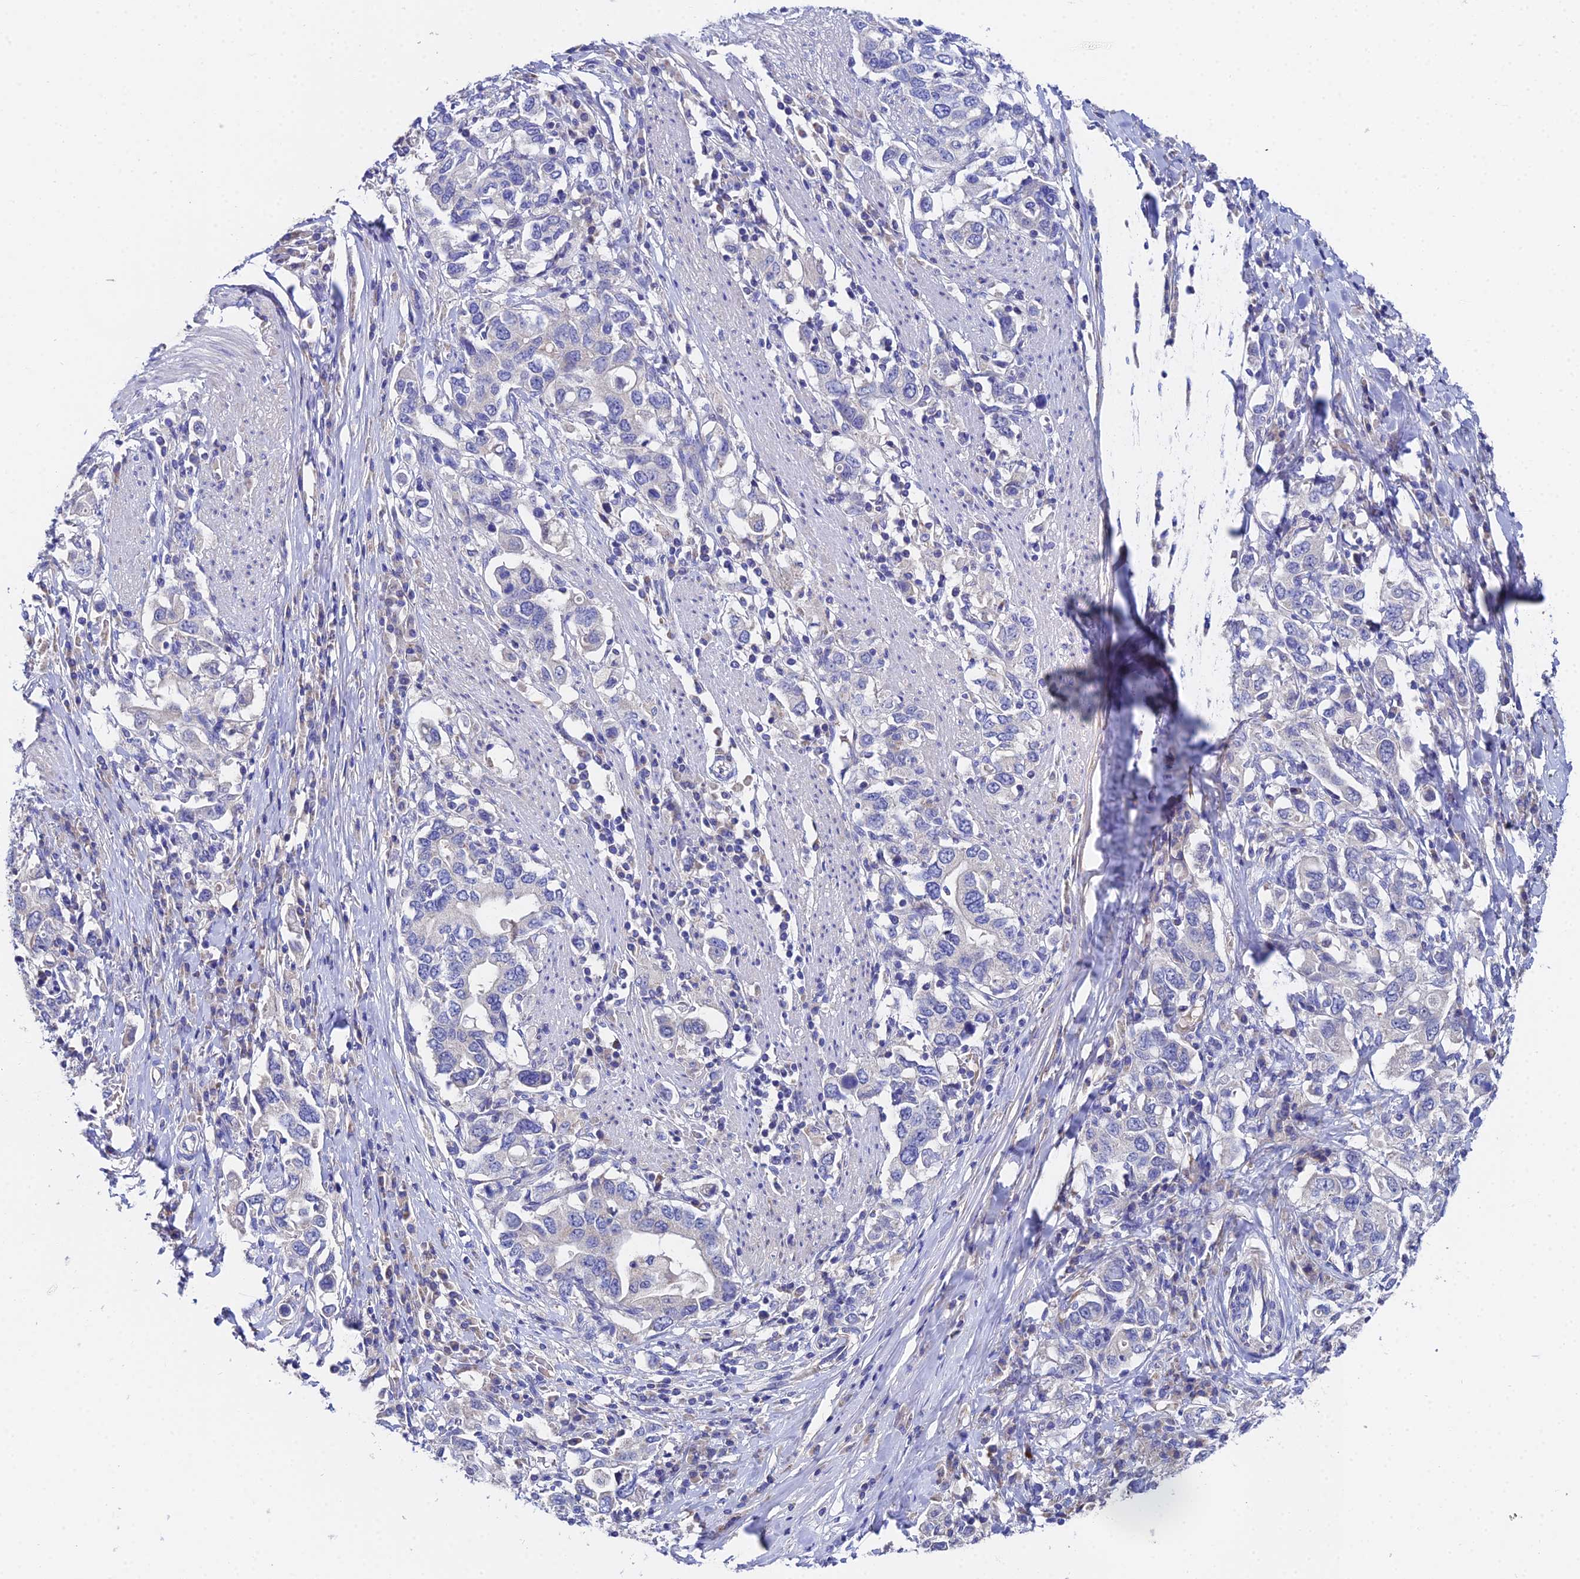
{"staining": {"intensity": "negative", "quantity": "none", "location": "none"}, "tissue": "stomach cancer", "cell_type": "Tumor cells", "image_type": "cancer", "snomed": [{"axis": "morphology", "description": "Adenocarcinoma, NOS"}, {"axis": "topography", "description": "Stomach, upper"}, {"axis": "topography", "description": "Stomach"}], "caption": "Immunohistochemical staining of stomach cancer exhibits no significant positivity in tumor cells.", "gene": "UBE2L3", "patient": {"sex": "male", "age": 62}}